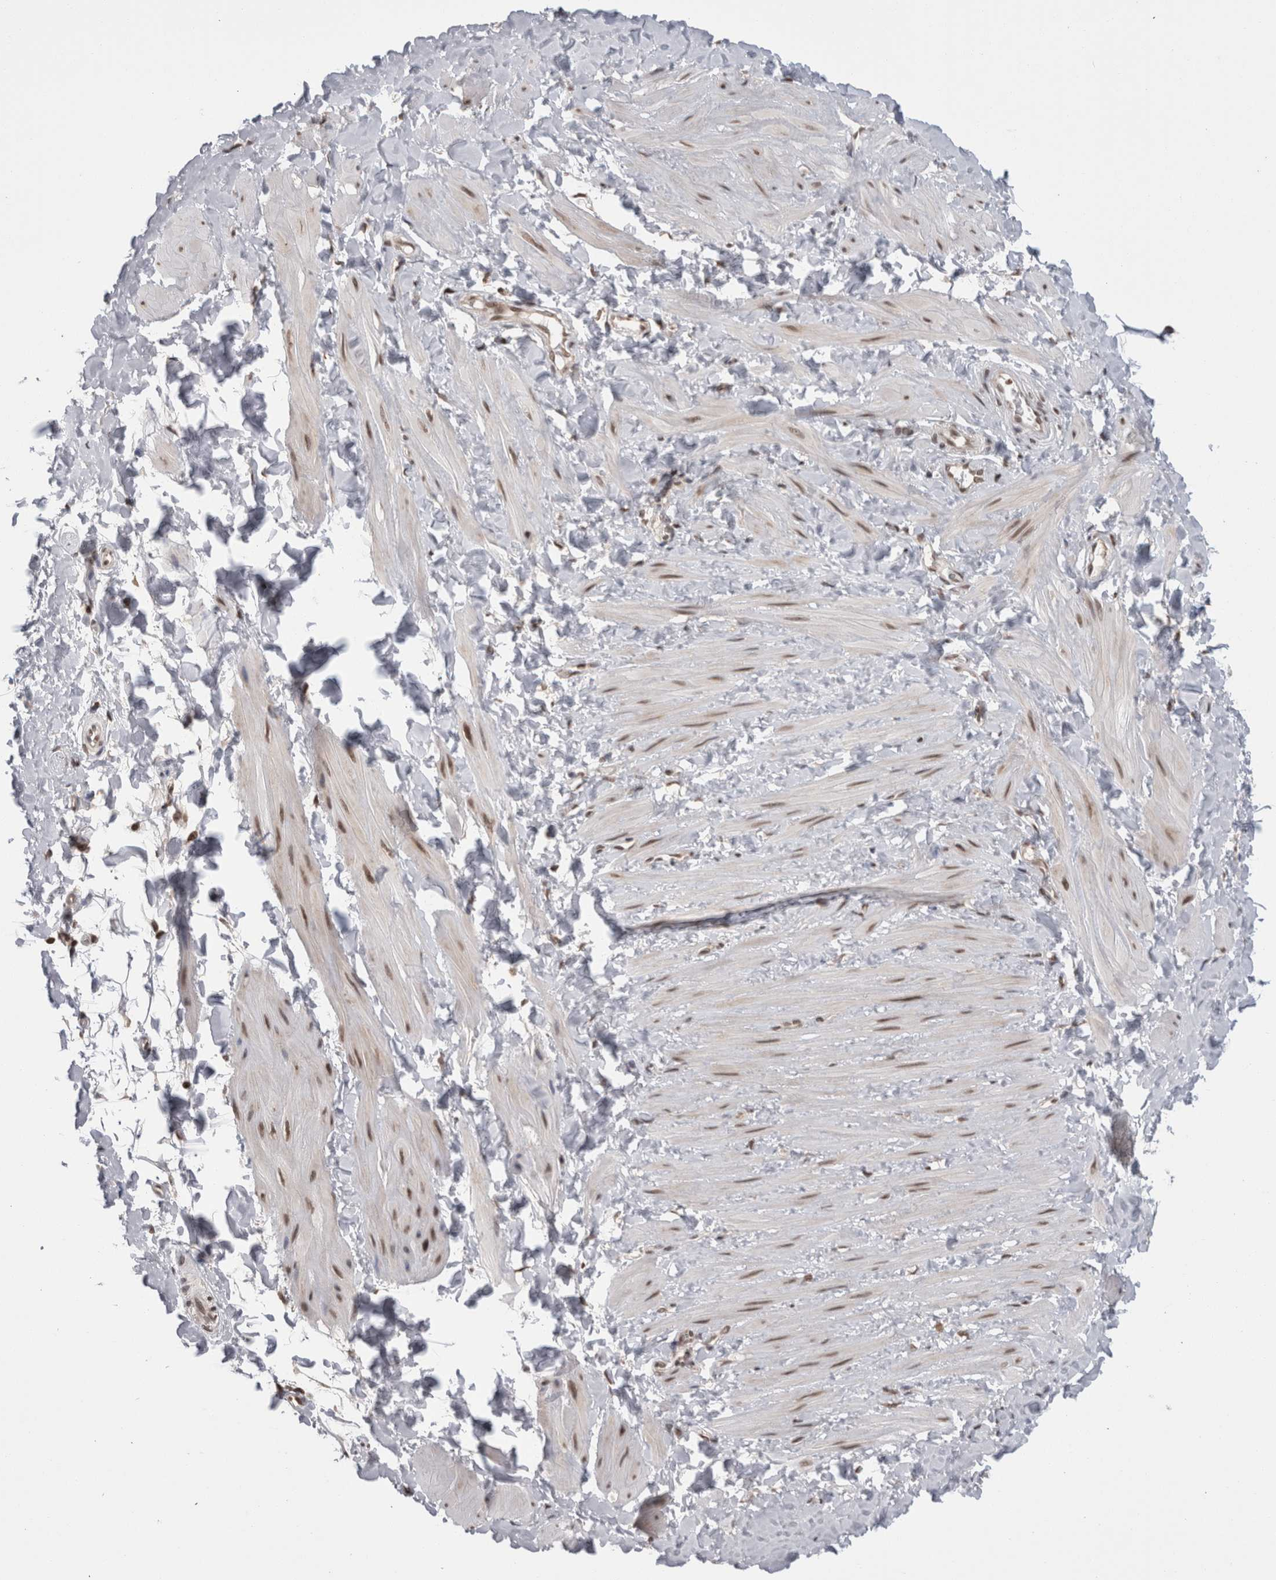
{"staining": {"intensity": "moderate", "quantity": ">75%", "location": "nuclear"}, "tissue": "adipose tissue", "cell_type": "Adipocytes", "image_type": "normal", "snomed": [{"axis": "morphology", "description": "Normal tissue, NOS"}, {"axis": "topography", "description": "Adipose tissue"}, {"axis": "topography", "description": "Vascular tissue"}, {"axis": "topography", "description": "Peripheral nerve tissue"}], "caption": "Immunohistochemical staining of unremarkable adipose tissue shows moderate nuclear protein expression in approximately >75% of adipocytes.", "gene": "ZBTB11", "patient": {"sex": "male", "age": 25}}